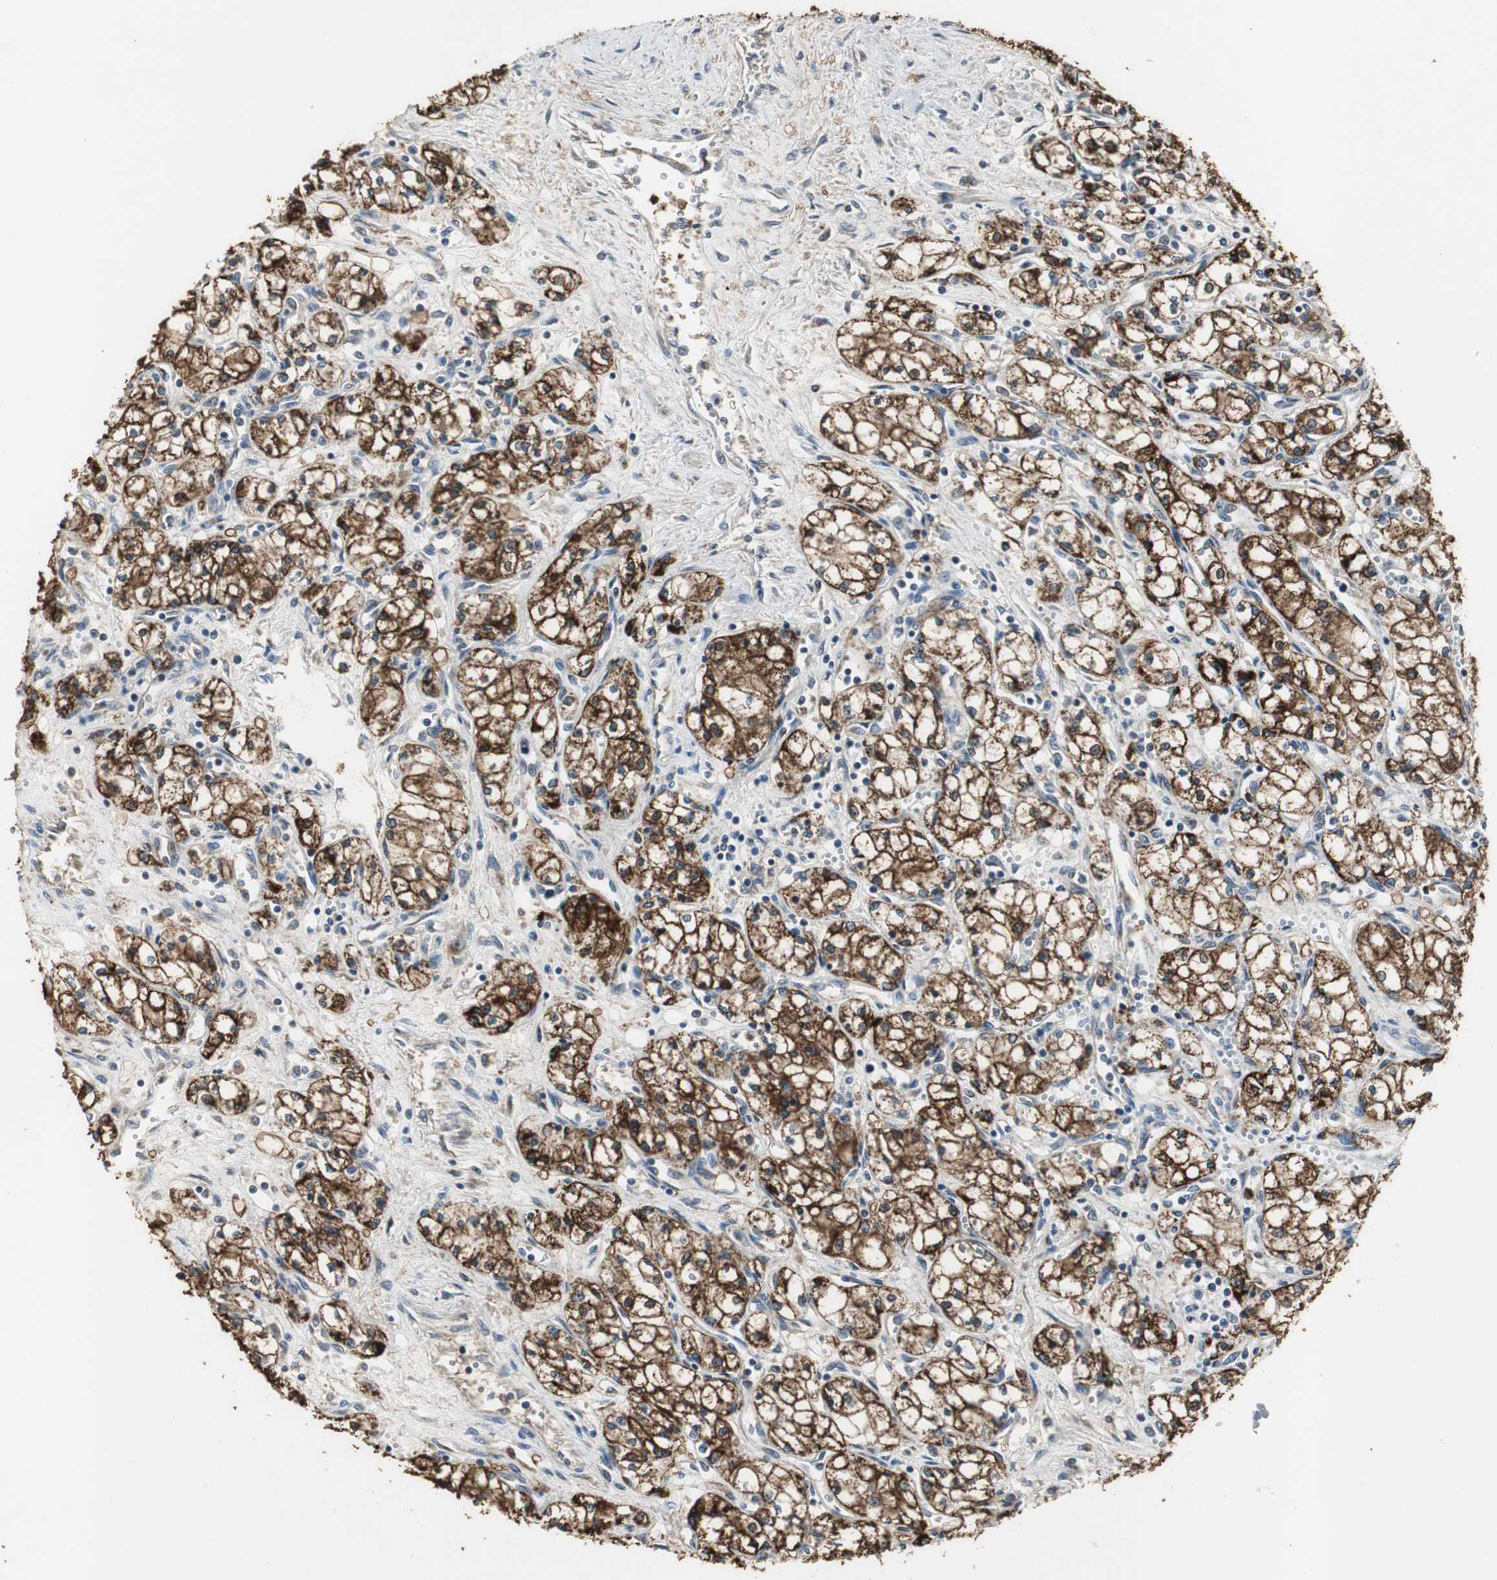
{"staining": {"intensity": "strong", "quantity": ">75%", "location": "cytoplasmic/membranous"}, "tissue": "renal cancer", "cell_type": "Tumor cells", "image_type": "cancer", "snomed": [{"axis": "morphology", "description": "Normal tissue, NOS"}, {"axis": "morphology", "description": "Adenocarcinoma, NOS"}, {"axis": "topography", "description": "Kidney"}], "caption": "Immunohistochemical staining of renal adenocarcinoma demonstrates high levels of strong cytoplasmic/membranous protein staining in about >75% of tumor cells.", "gene": "JTB", "patient": {"sex": "male", "age": 59}}